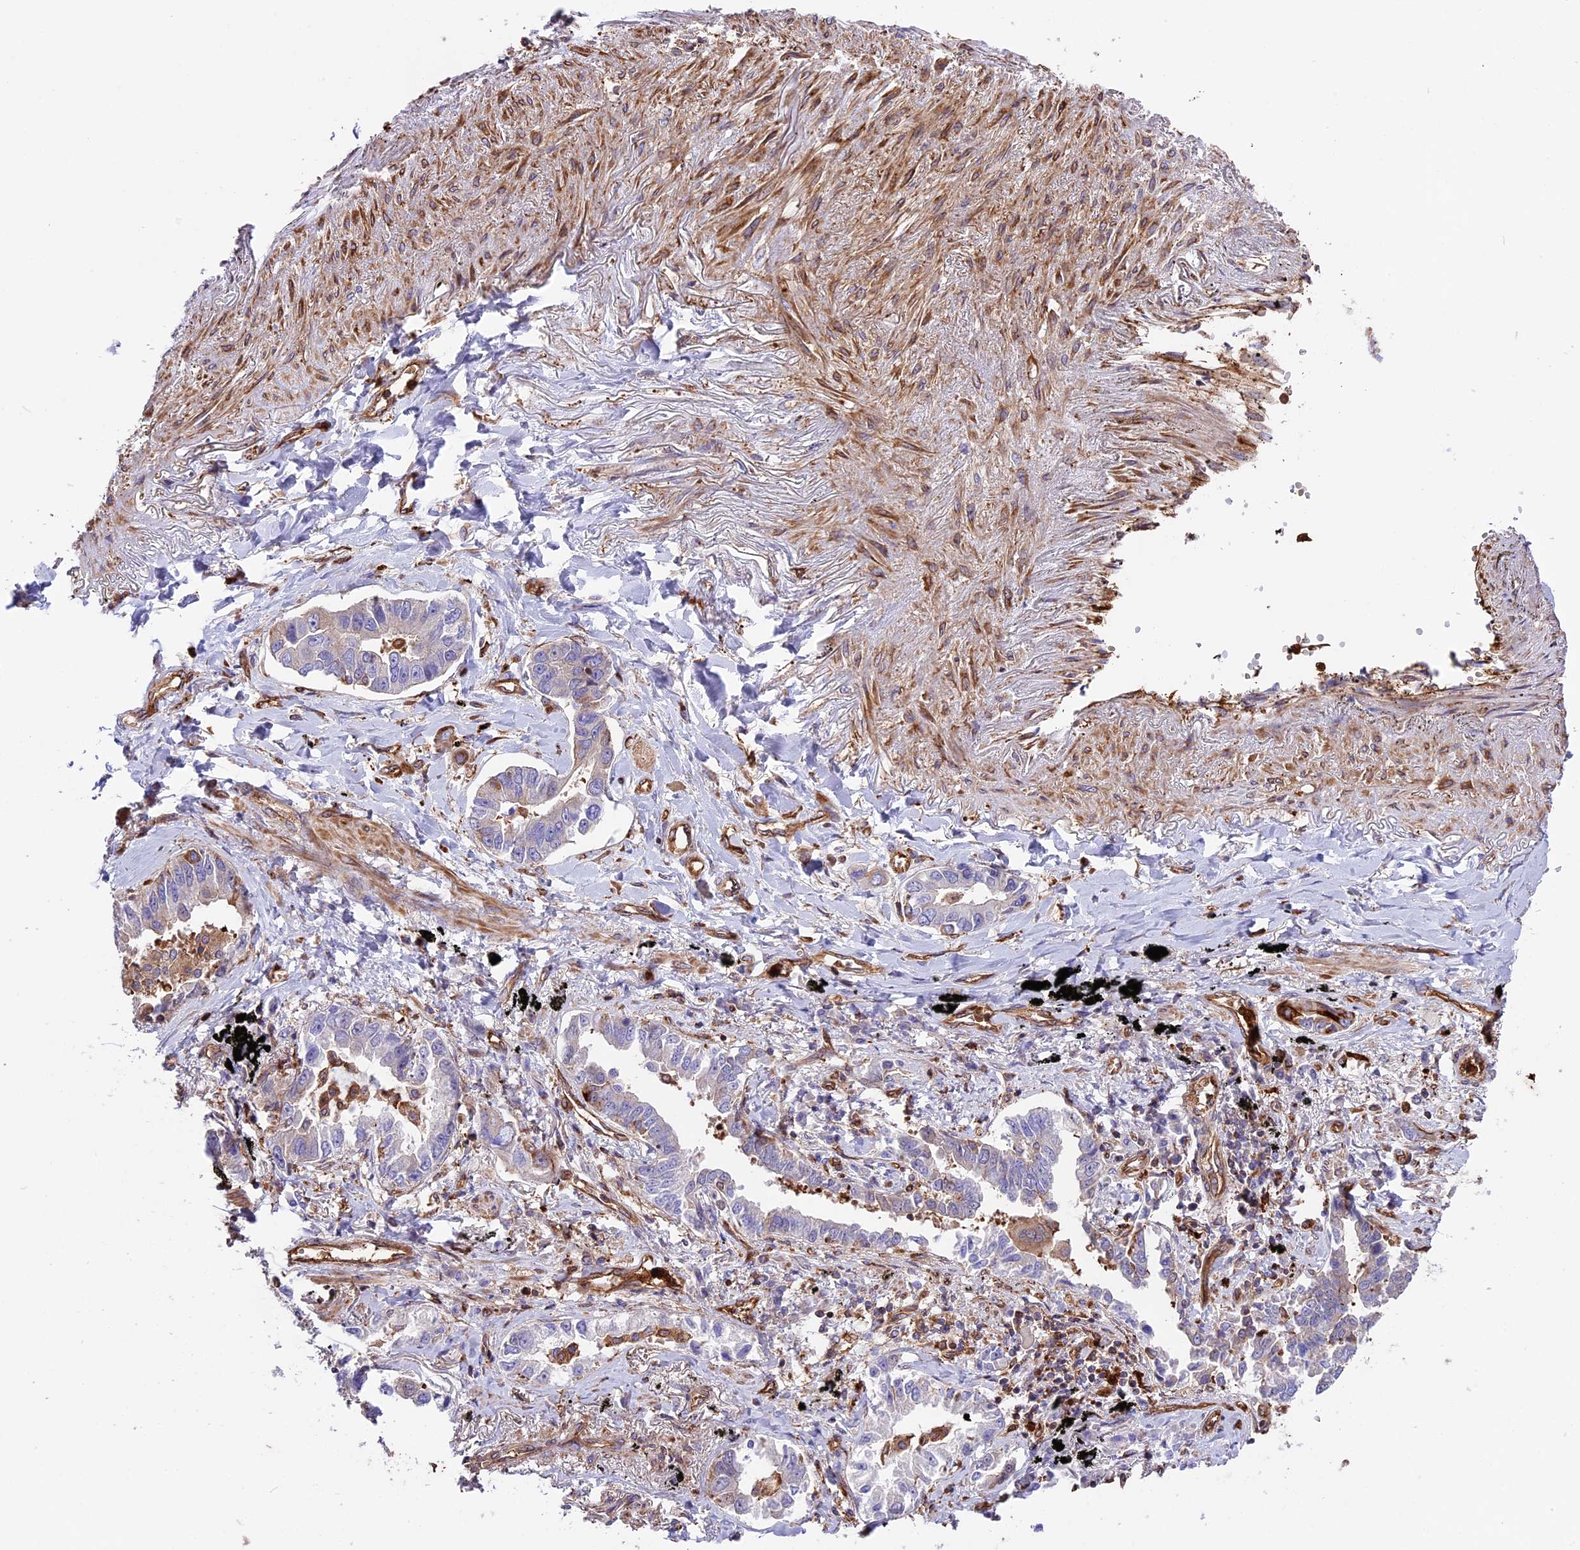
{"staining": {"intensity": "negative", "quantity": "none", "location": "none"}, "tissue": "lung cancer", "cell_type": "Tumor cells", "image_type": "cancer", "snomed": [{"axis": "morphology", "description": "Adenocarcinoma, NOS"}, {"axis": "topography", "description": "Lung"}], "caption": "The histopathology image exhibits no significant positivity in tumor cells of lung cancer. (Immunohistochemistry, brightfield microscopy, high magnification).", "gene": "CD99L2", "patient": {"sex": "male", "age": 67}}